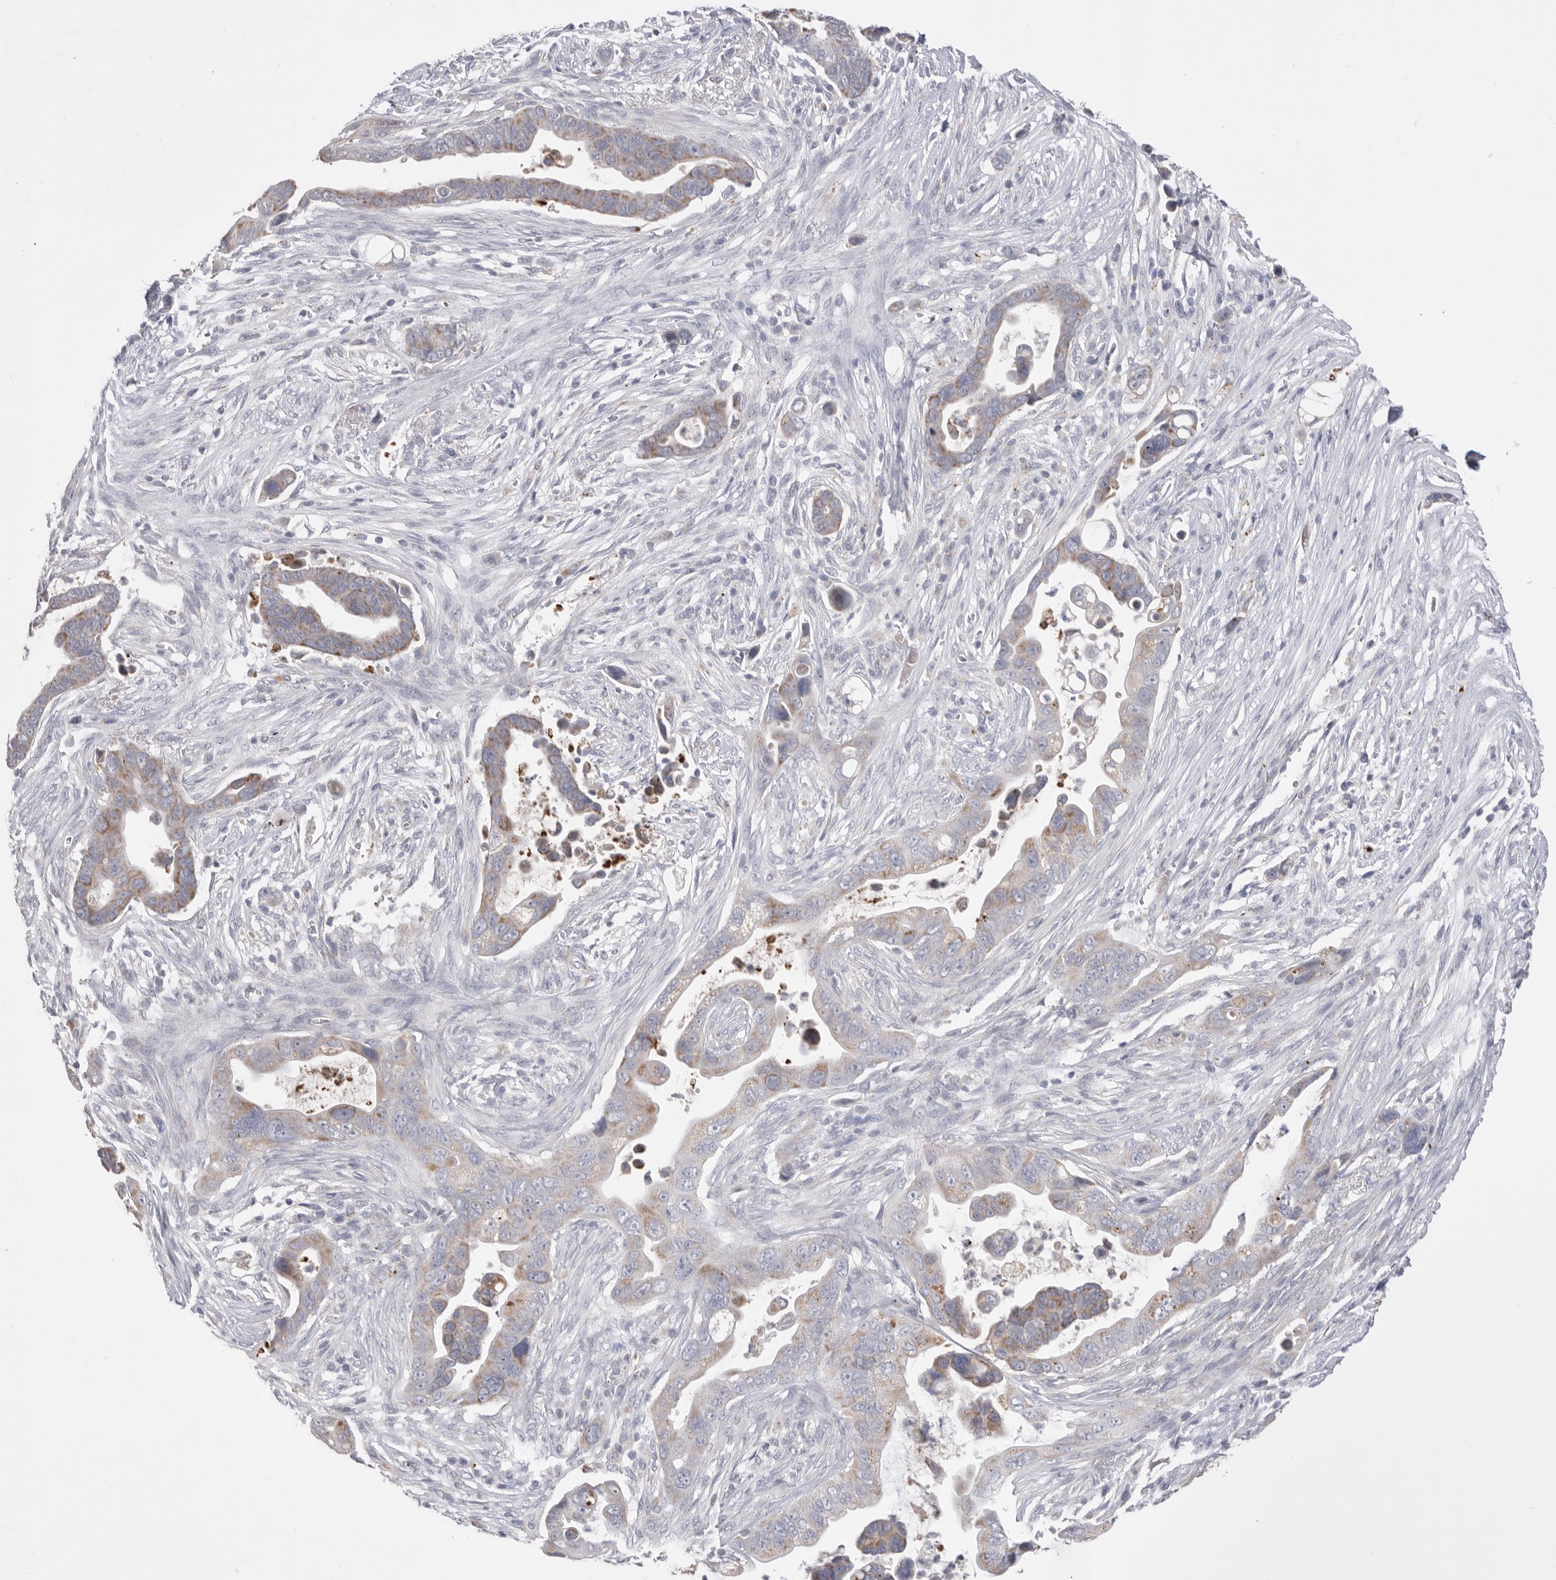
{"staining": {"intensity": "weak", "quantity": "25%-75%", "location": "cytoplasmic/membranous"}, "tissue": "pancreatic cancer", "cell_type": "Tumor cells", "image_type": "cancer", "snomed": [{"axis": "morphology", "description": "Adenocarcinoma, NOS"}, {"axis": "topography", "description": "Pancreas"}], "caption": "A low amount of weak cytoplasmic/membranous positivity is present in approximately 25%-75% of tumor cells in adenocarcinoma (pancreatic) tissue. (brown staining indicates protein expression, while blue staining denotes nuclei).", "gene": "VDAC3", "patient": {"sex": "female", "age": 72}}